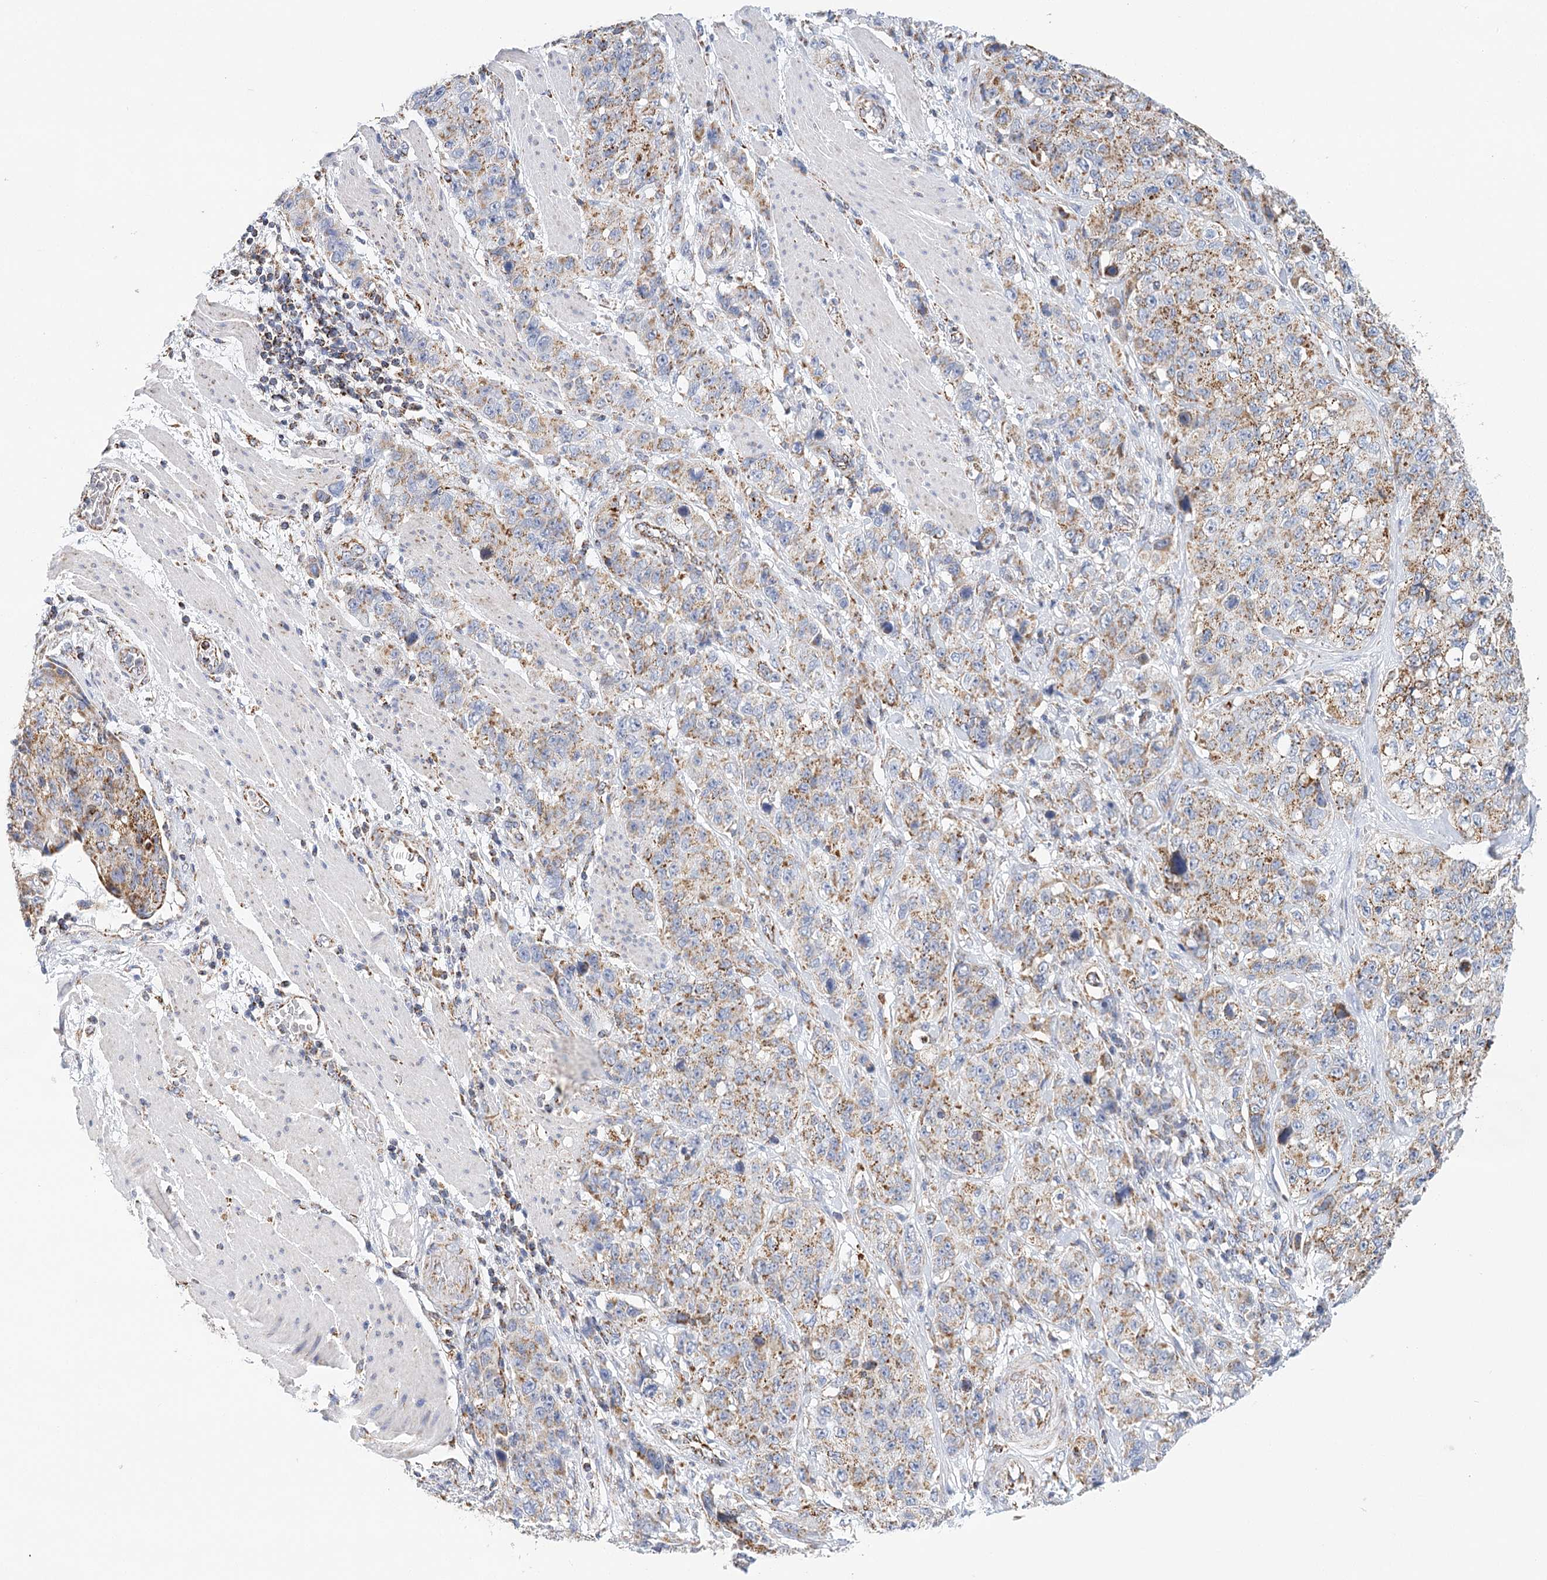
{"staining": {"intensity": "moderate", "quantity": "25%-75%", "location": "cytoplasmic/membranous"}, "tissue": "stomach cancer", "cell_type": "Tumor cells", "image_type": "cancer", "snomed": [{"axis": "morphology", "description": "Adenocarcinoma, NOS"}, {"axis": "topography", "description": "Stomach"}], "caption": "There is medium levels of moderate cytoplasmic/membranous expression in tumor cells of stomach cancer, as demonstrated by immunohistochemical staining (brown color).", "gene": "LSS", "patient": {"sex": "male", "age": 48}}